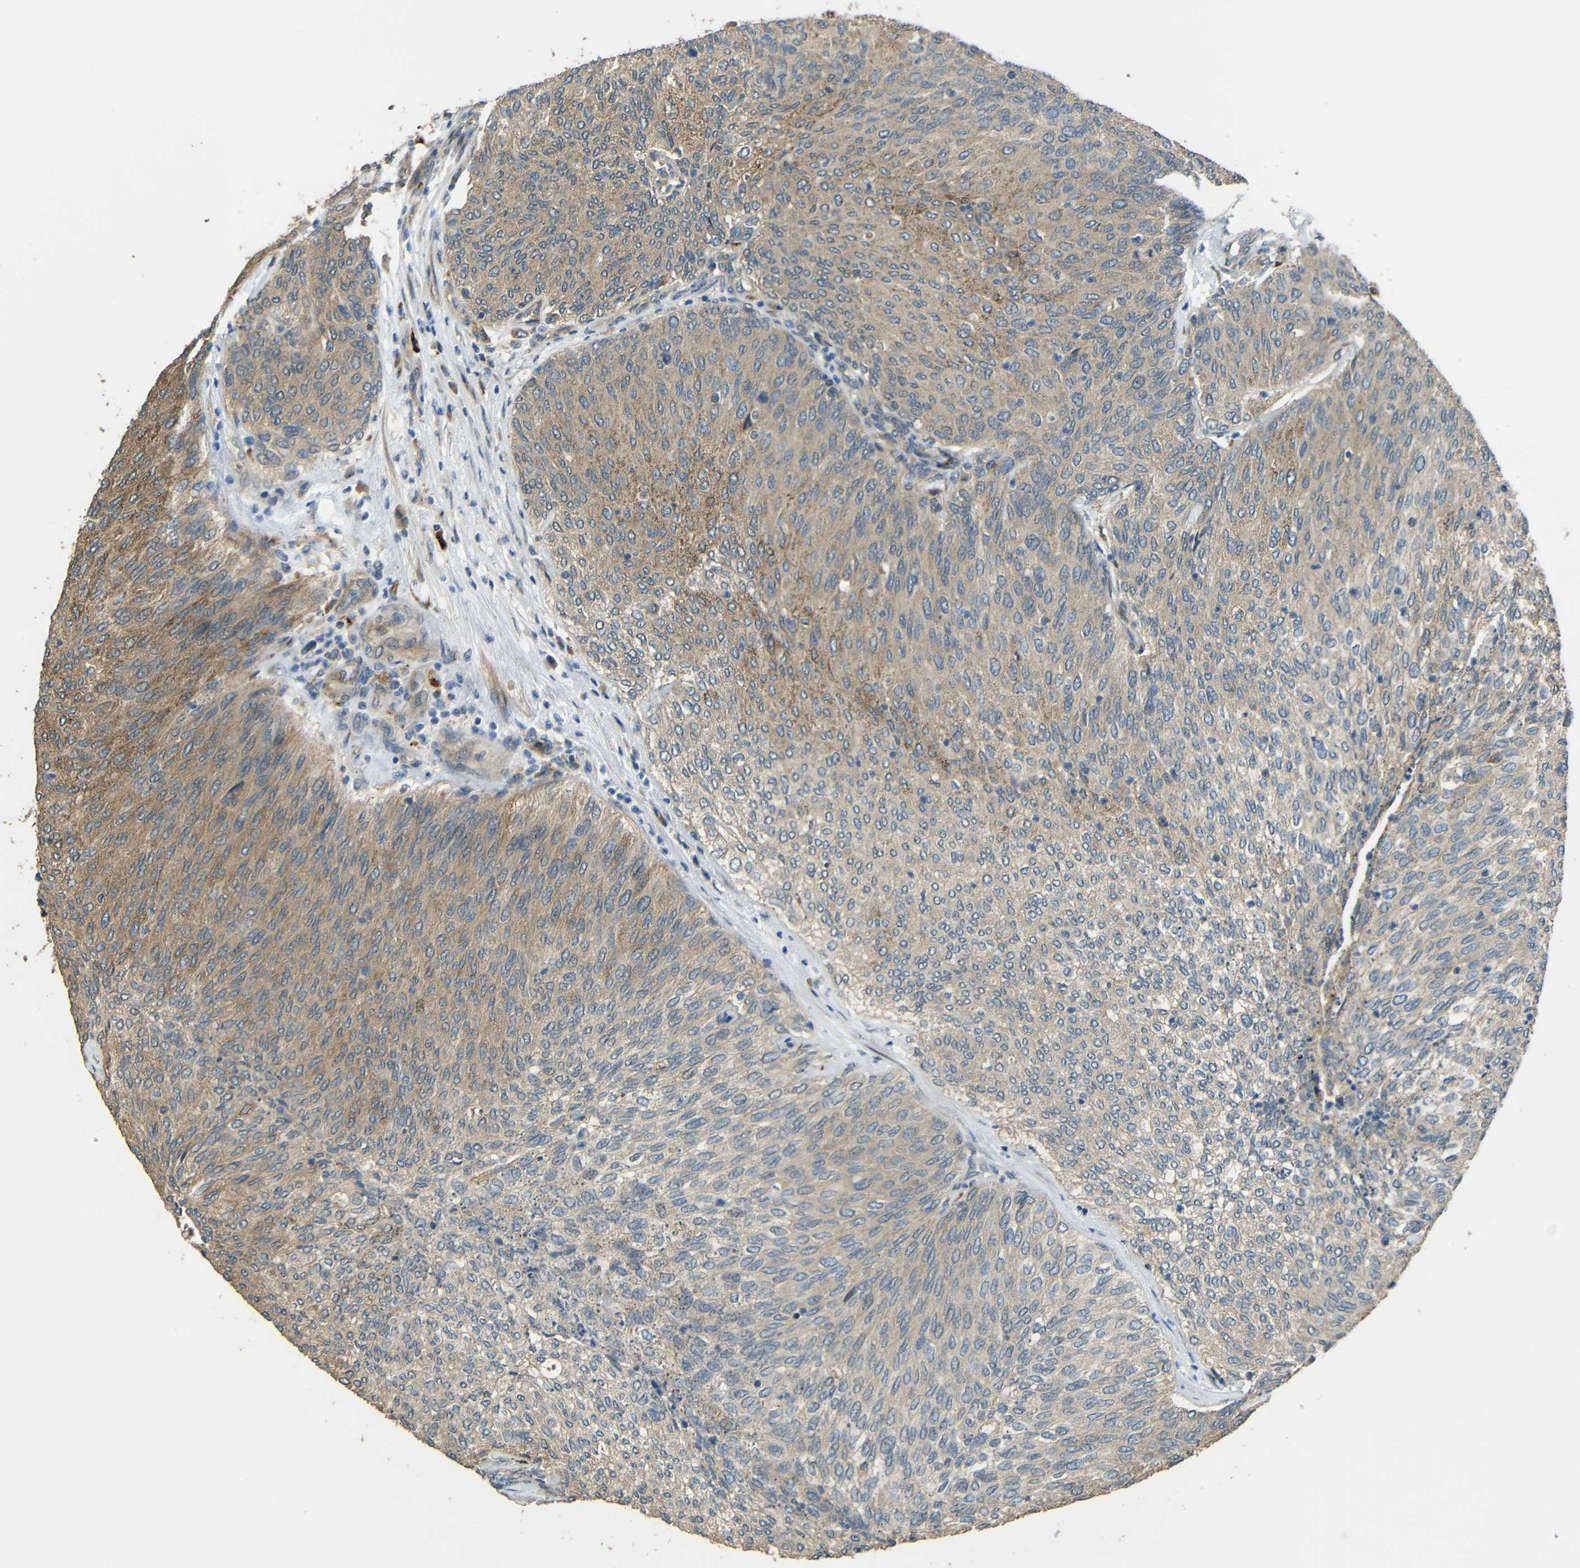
{"staining": {"intensity": "moderate", "quantity": ">75%", "location": "cytoplasmic/membranous"}, "tissue": "urothelial cancer", "cell_type": "Tumor cells", "image_type": "cancer", "snomed": [{"axis": "morphology", "description": "Urothelial carcinoma, Low grade"}, {"axis": "topography", "description": "Urinary bladder"}], "caption": "This photomicrograph displays immunohistochemistry (IHC) staining of human urothelial cancer, with medium moderate cytoplasmic/membranous positivity in approximately >75% of tumor cells.", "gene": "ACACA", "patient": {"sex": "female", "age": 79}}